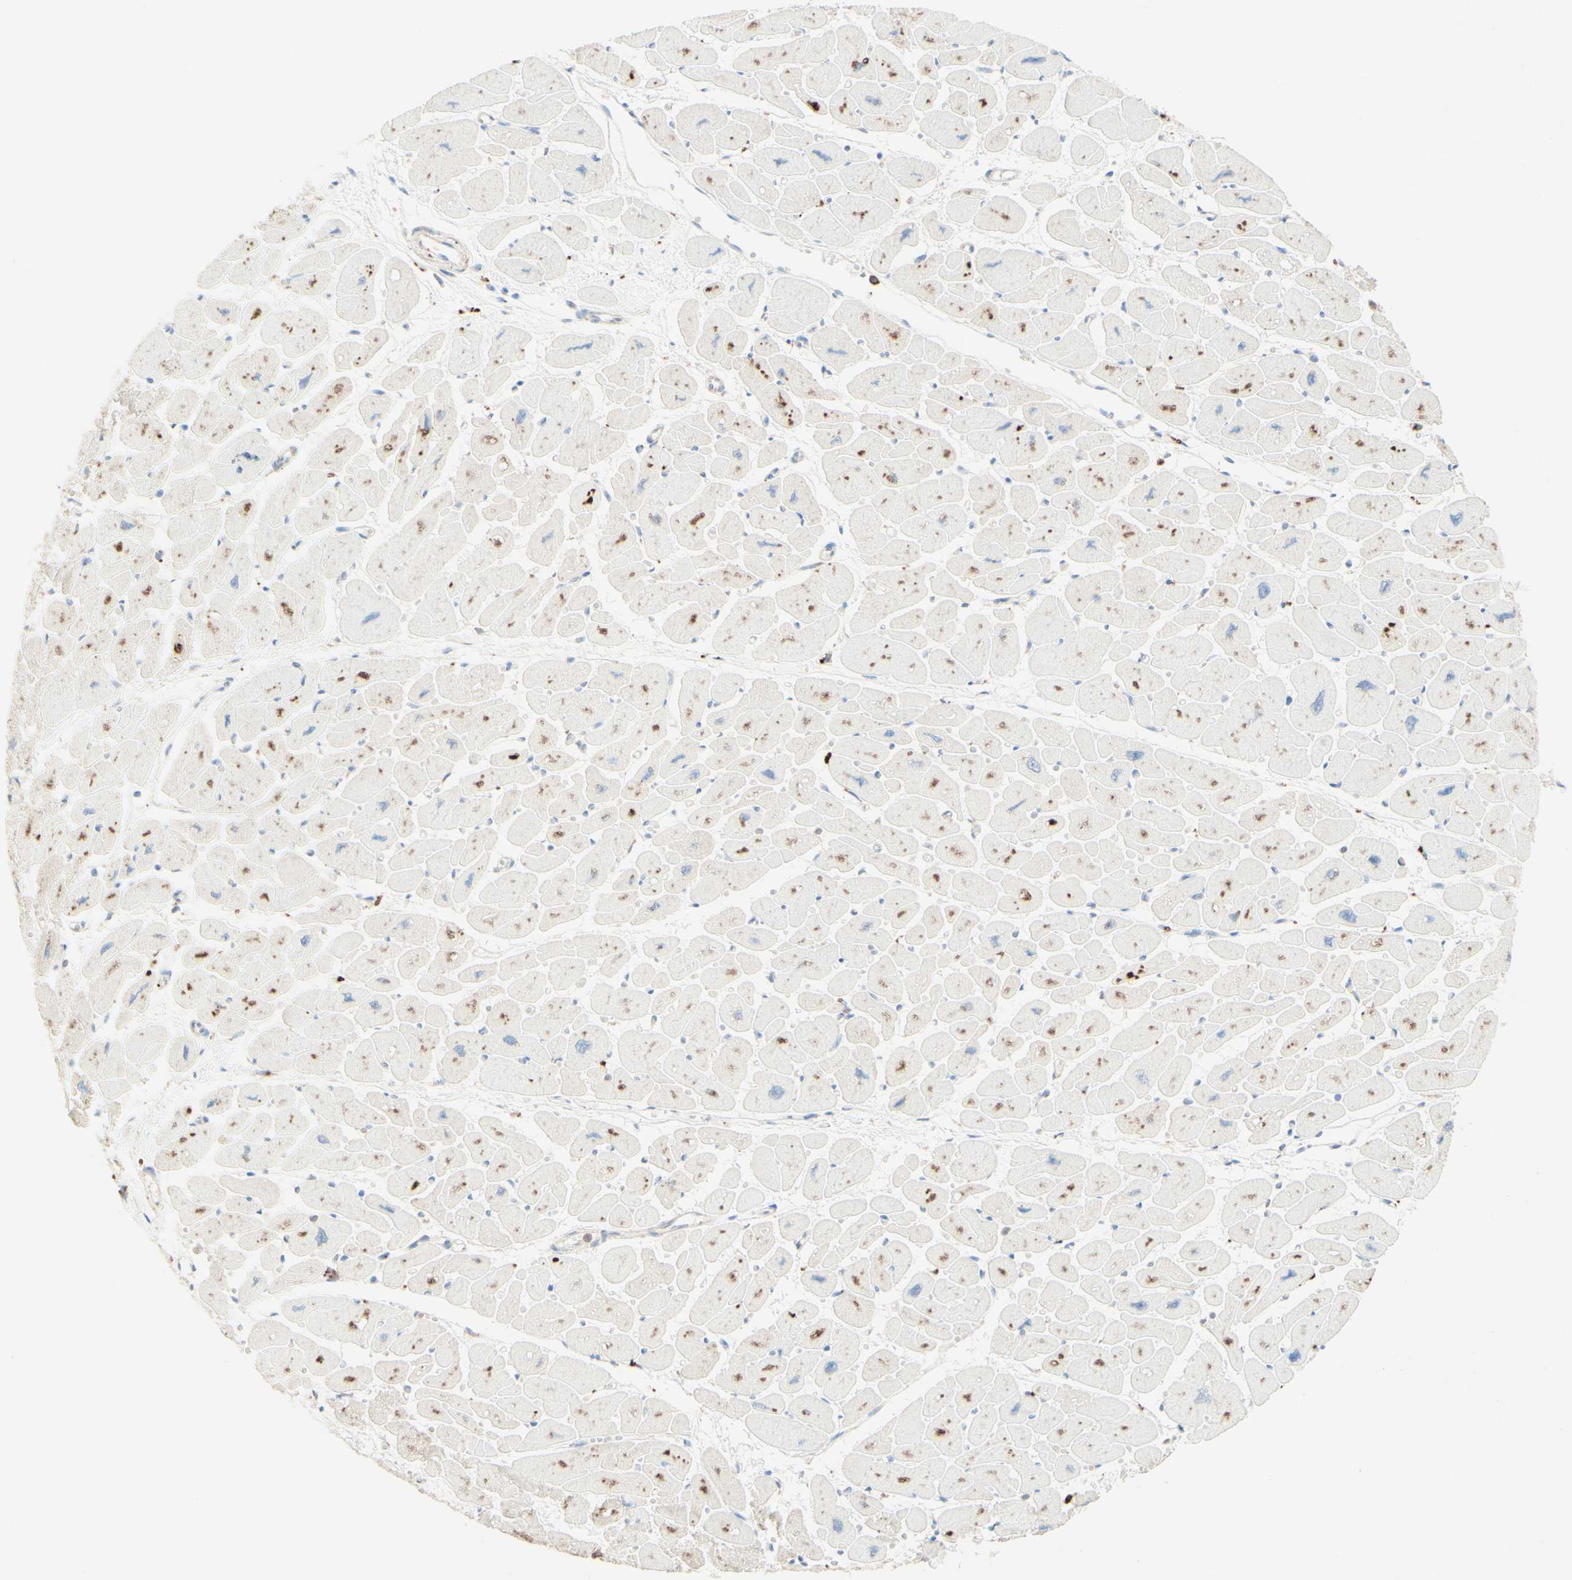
{"staining": {"intensity": "moderate", "quantity": "25%-75%", "location": "cytoplasmic/membranous"}, "tissue": "heart muscle", "cell_type": "Cardiomyocytes", "image_type": "normal", "snomed": [{"axis": "morphology", "description": "Normal tissue, NOS"}, {"axis": "topography", "description": "Heart"}], "caption": "Brown immunohistochemical staining in normal heart muscle demonstrates moderate cytoplasmic/membranous expression in approximately 25%-75% of cardiomyocytes.", "gene": "MTM1", "patient": {"sex": "female", "age": 54}}